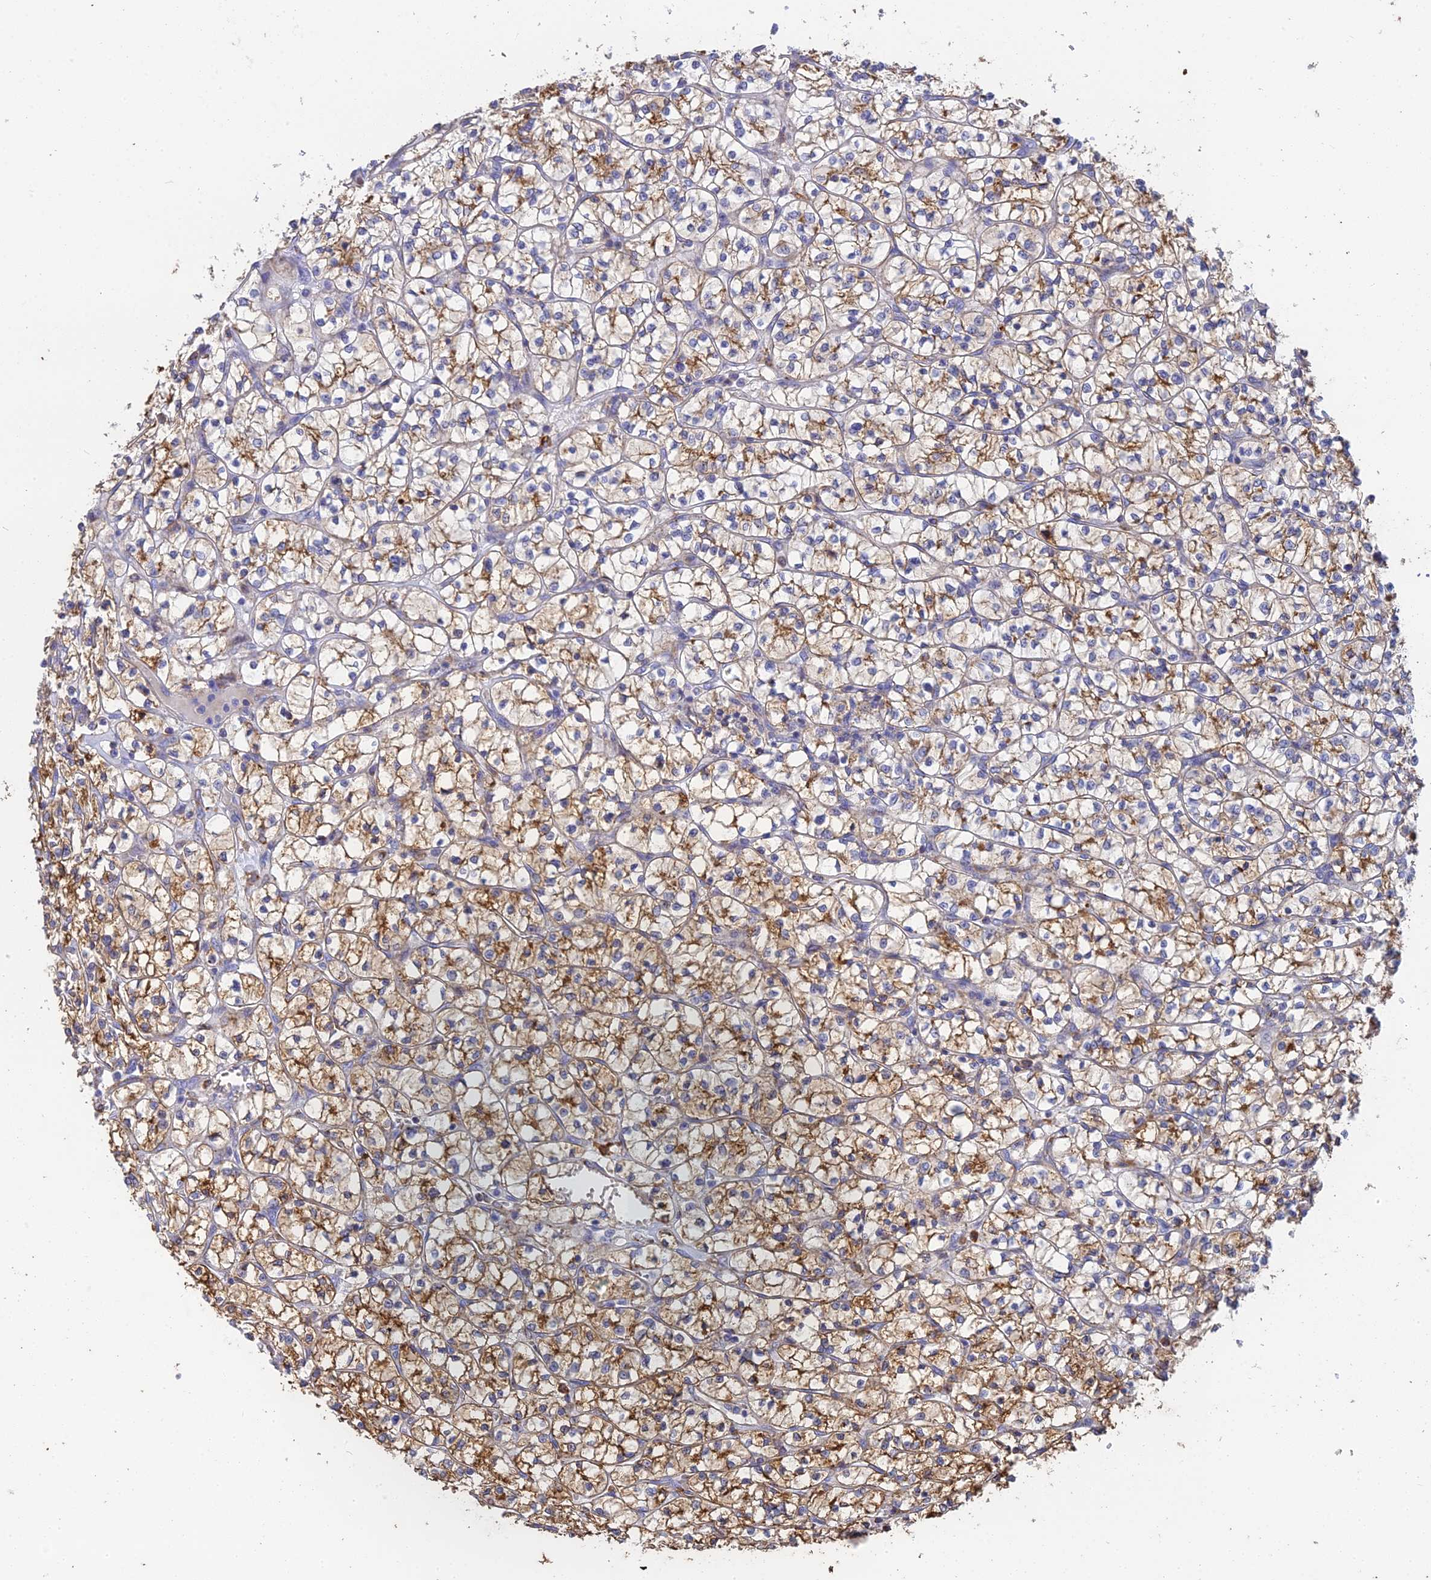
{"staining": {"intensity": "moderate", "quantity": ">75%", "location": "cytoplasmic/membranous"}, "tissue": "renal cancer", "cell_type": "Tumor cells", "image_type": "cancer", "snomed": [{"axis": "morphology", "description": "Adenocarcinoma, NOS"}, {"axis": "topography", "description": "Kidney"}], "caption": "This histopathology image reveals immunohistochemistry staining of human renal adenocarcinoma, with medium moderate cytoplasmic/membranous expression in about >75% of tumor cells.", "gene": "WDR6", "patient": {"sex": "female", "age": 64}}